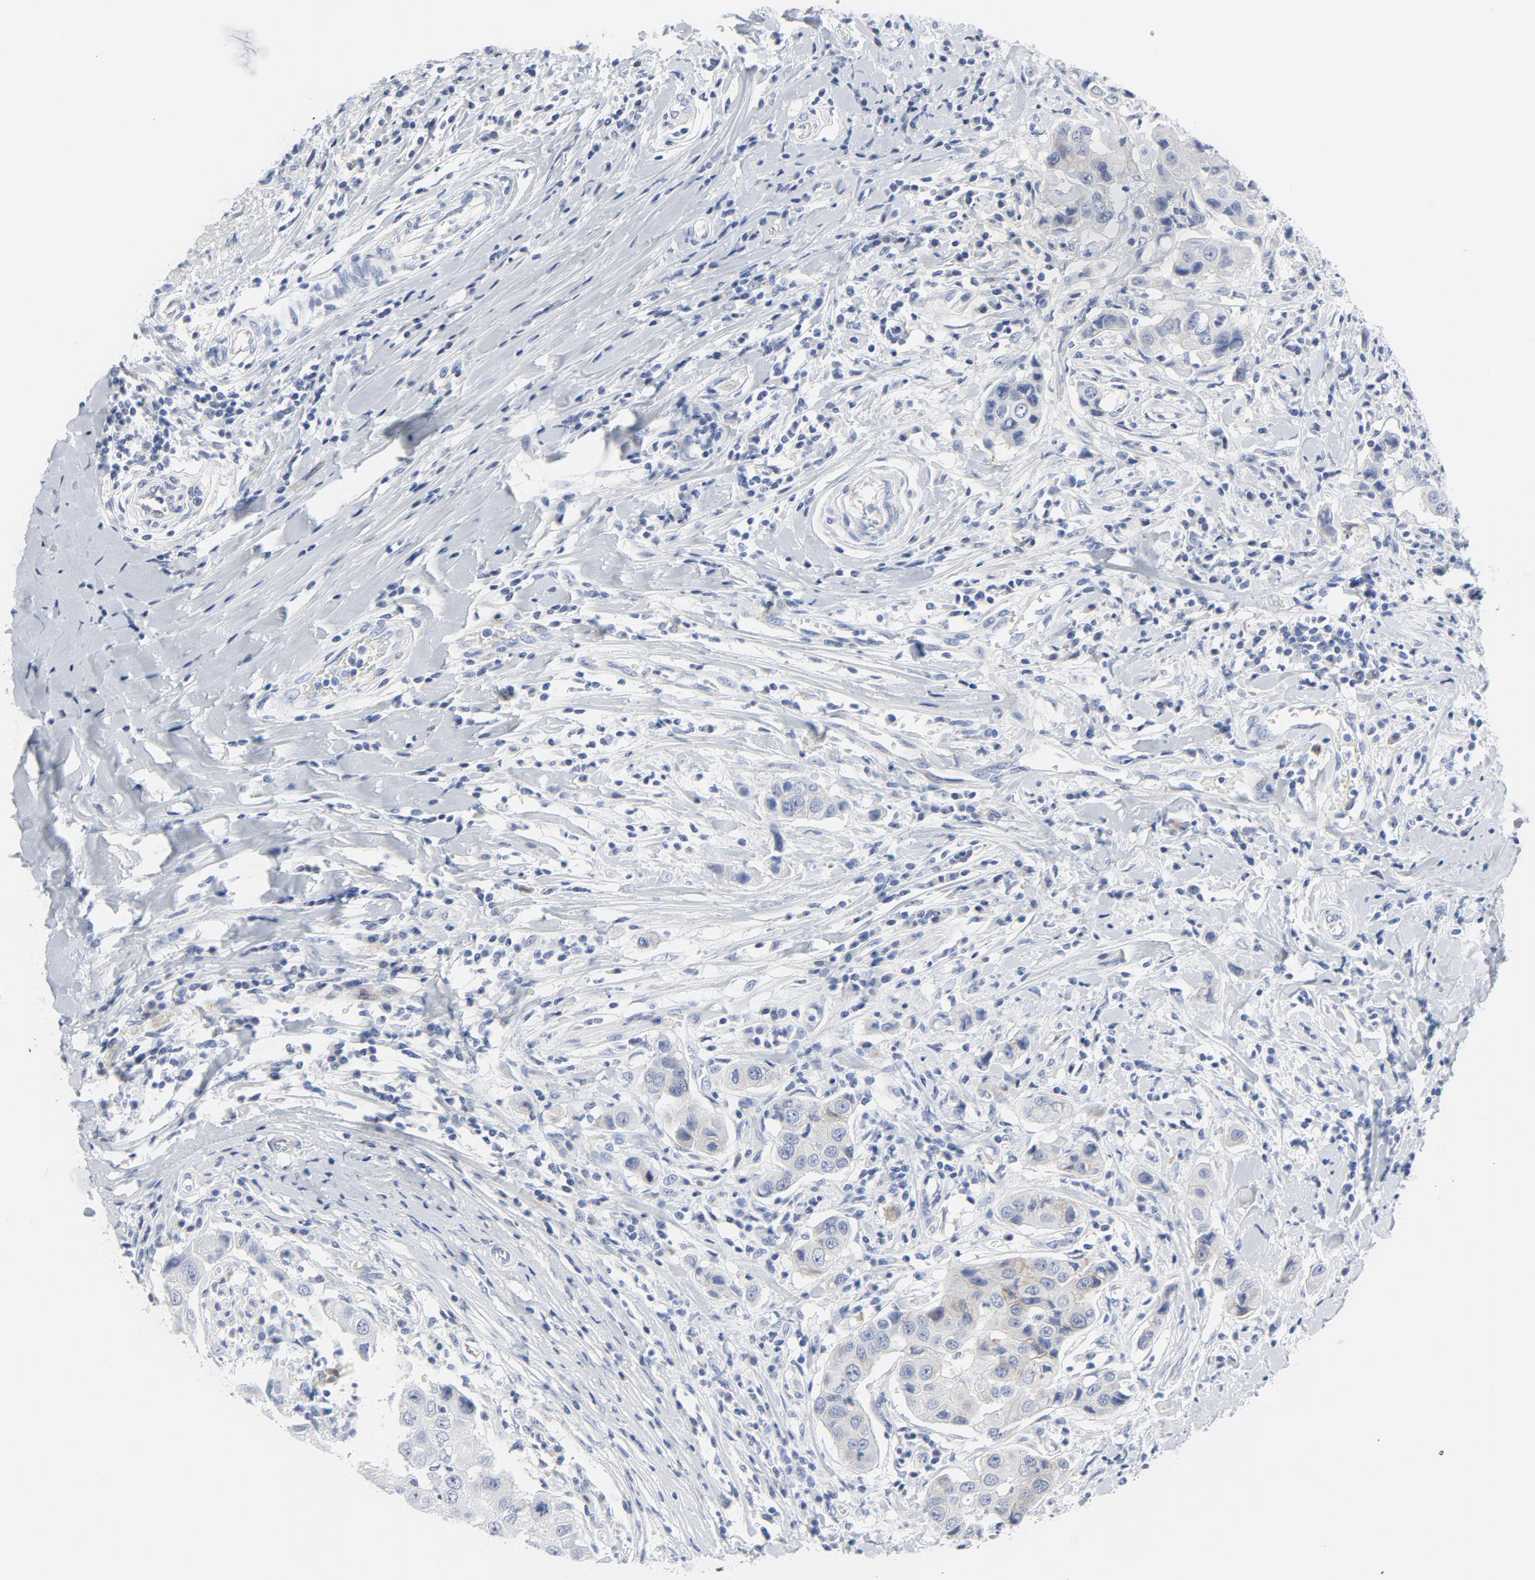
{"staining": {"intensity": "negative", "quantity": "none", "location": "none"}, "tissue": "breast cancer", "cell_type": "Tumor cells", "image_type": "cancer", "snomed": [{"axis": "morphology", "description": "Duct carcinoma"}, {"axis": "topography", "description": "Breast"}], "caption": "IHC of breast cancer (infiltrating ductal carcinoma) exhibits no positivity in tumor cells. The staining is performed using DAB brown chromogen with nuclei counter-stained in using hematoxylin.", "gene": "TUBB1", "patient": {"sex": "female", "age": 27}}